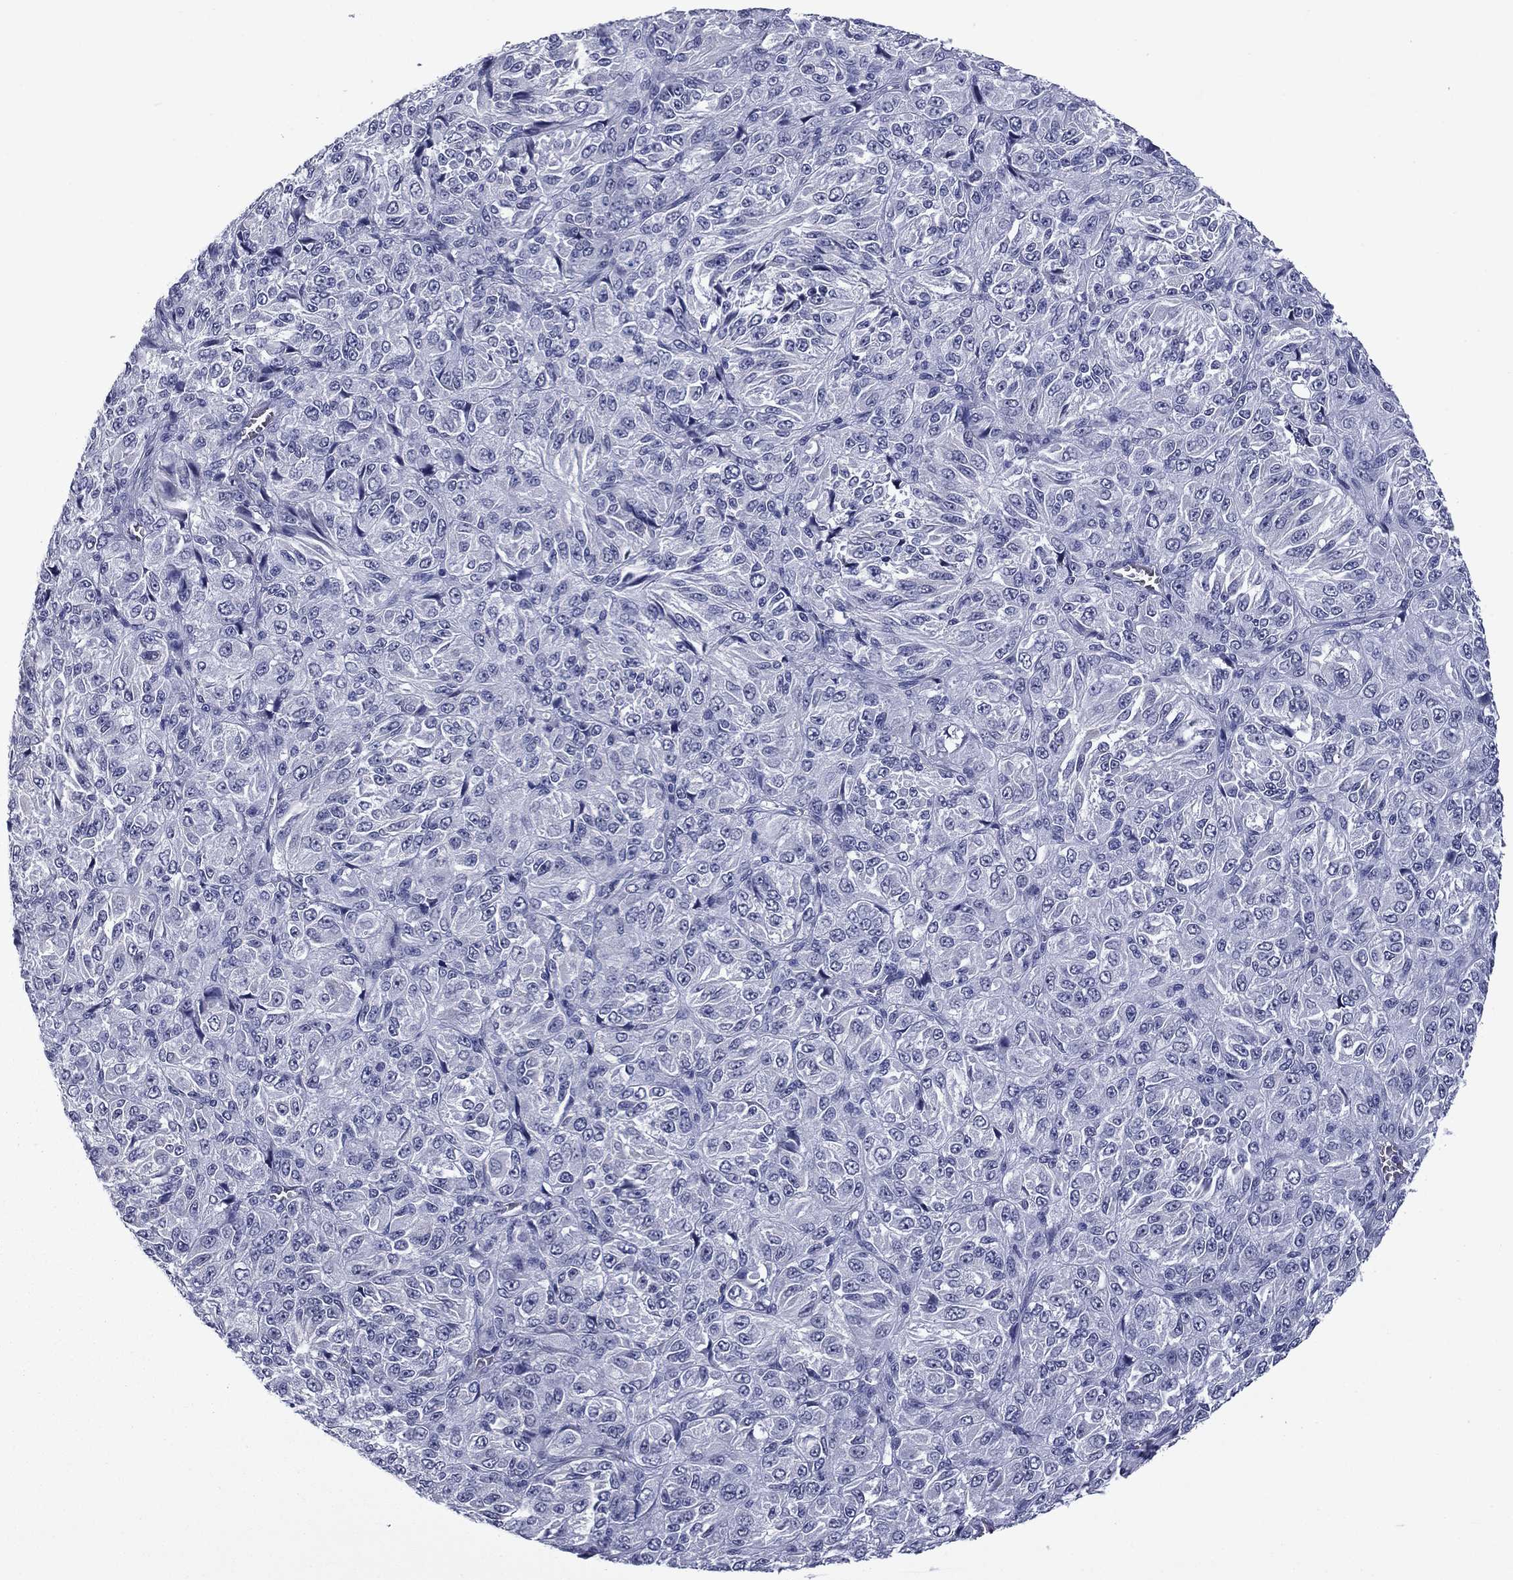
{"staining": {"intensity": "negative", "quantity": "none", "location": "none"}, "tissue": "melanoma", "cell_type": "Tumor cells", "image_type": "cancer", "snomed": [{"axis": "morphology", "description": "Malignant melanoma, Metastatic site"}, {"axis": "topography", "description": "Brain"}], "caption": "The photomicrograph demonstrates no significant positivity in tumor cells of melanoma.", "gene": "BCL2L14", "patient": {"sex": "female", "age": 56}}